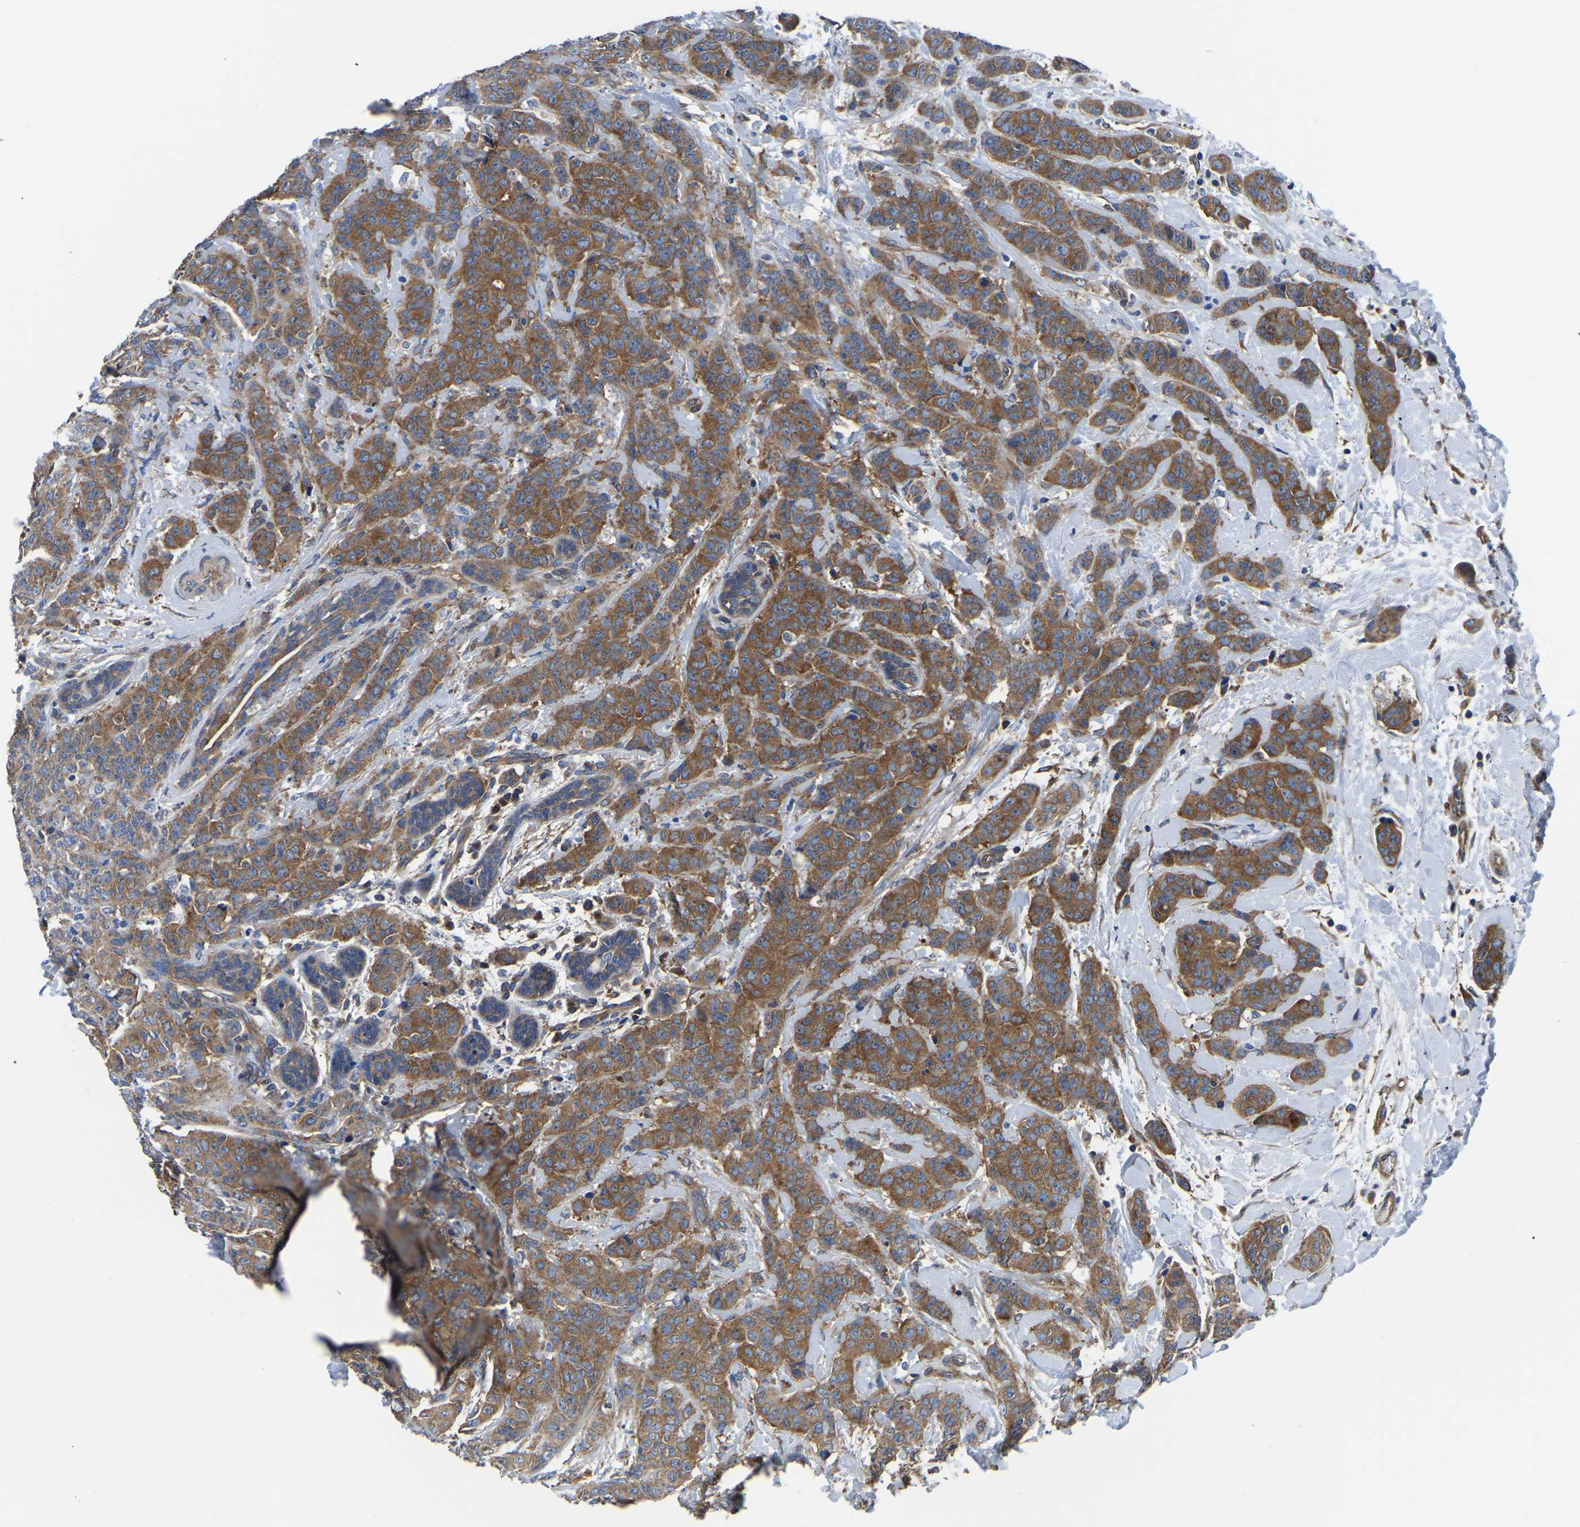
{"staining": {"intensity": "moderate", "quantity": ">75%", "location": "cytoplasmic/membranous"}, "tissue": "breast cancer", "cell_type": "Tumor cells", "image_type": "cancer", "snomed": [{"axis": "morphology", "description": "Normal tissue, NOS"}, {"axis": "morphology", "description": "Duct carcinoma"}, {"axis": "topography", "description": "Breast"}], "caption": "High-power microscopy captured an immunohistochemistry image of breast intraductal carcinoma, revealing moderate cytoplasmic/membranous staining in about >75% of tumor cells. The staining was performed using DAB, with brown indicating positive protein expression. Nuclei are stained blue with hematoxylin.", "gene": "TFG", "patient": {"sex": "female", "age": 40}}